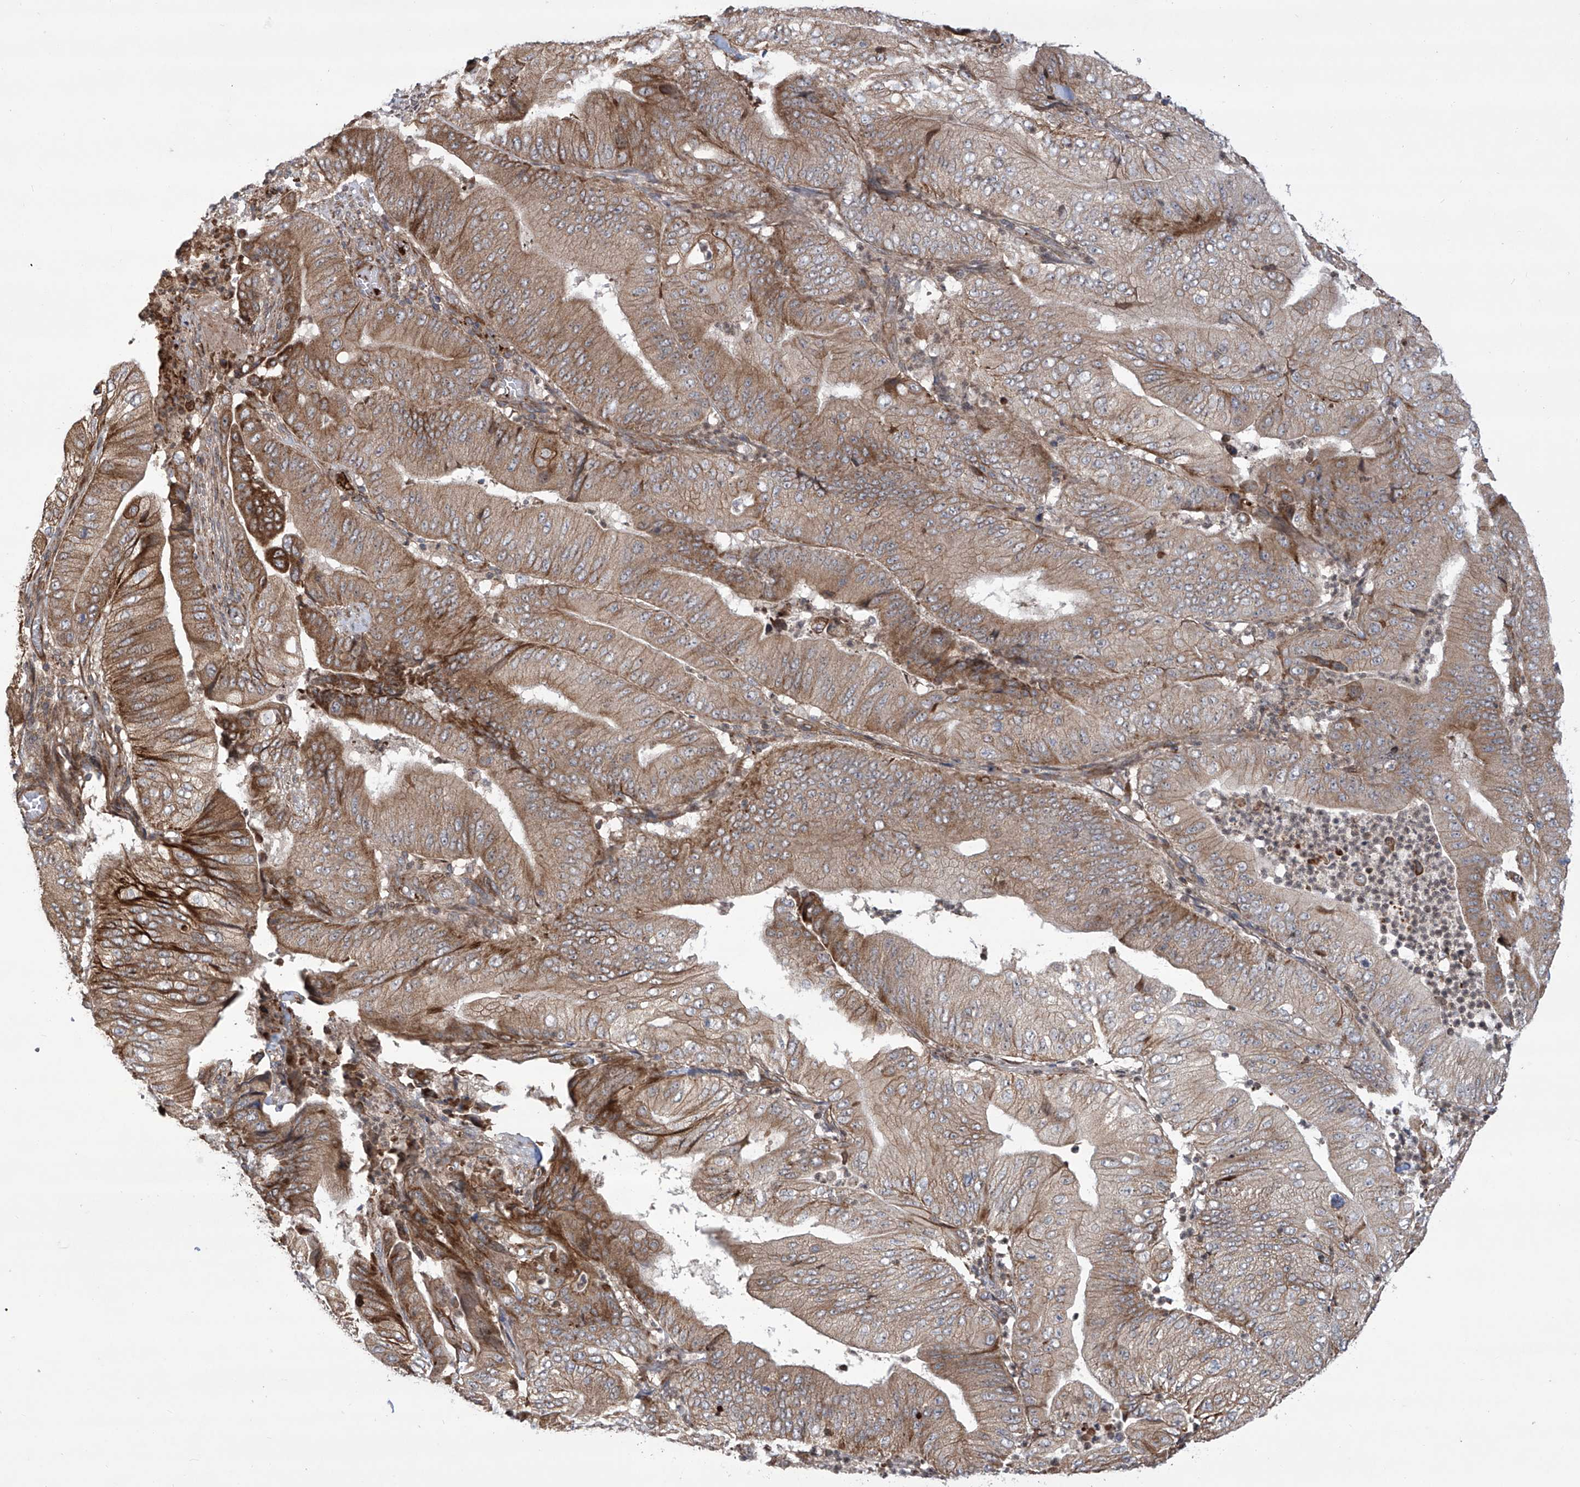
{"staining": {"intensity": "moderate", "quantity": ">75%", "location": "cytoplasmic/membranous"}, "tissue": "pancreatic cancer", "cell_type": "Tumor cells", "image_type": "cancer", "snomed": [{"axis": "morphology", "description": "Adenocarcinoma, NOS"}, {"axis": "topography", "description": "Pancreas"}], "caption": "IHC micrograph of neoplastic tissue: pancreatic cancer (adenocarcinoma) stained using immunohistochemistry (IHC) demonstrates medium levels of moderate protein expression localized specifically in the cytoplasmic/membranous of tumor cells, appearing as a cytoplasmic/membranous brown color.", "gene": "APAF1", "patient": {"sex": "female", "age": 77}}